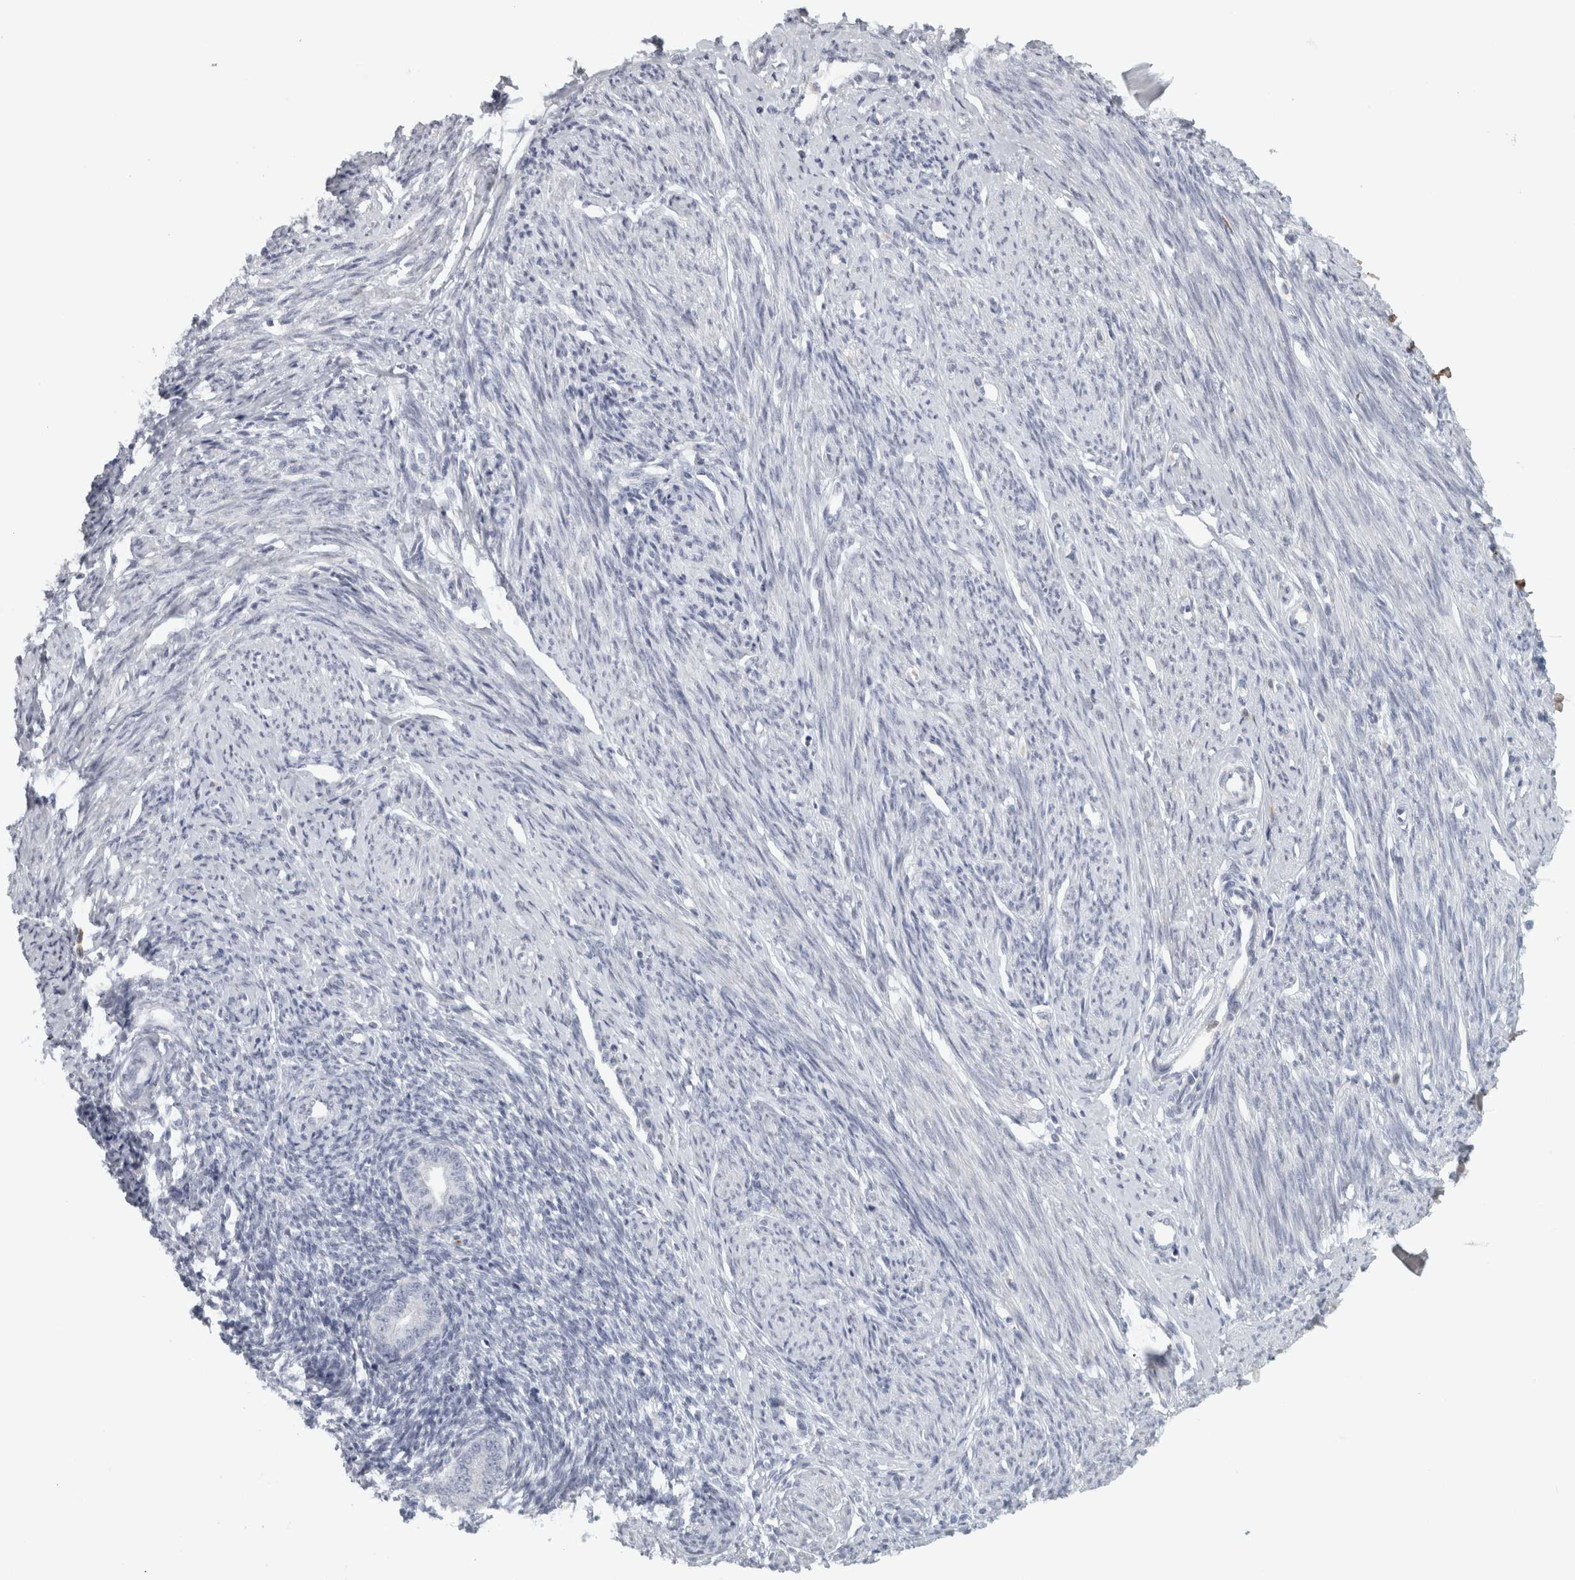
{"staining": {"intensity": "negative", "quantity": "none", "location": "none"}, "tissue": "endometrium", "cell_type": "Cells in endometrial stroma", "image_type": "normal", "snomed": [{"axis": "morphology", "description": "Normal tissue, NOS"}, {"axis": "topography", "description": "Endometrium"}], "caption": "Immunohistochemistry (IHC) image of normal human endometrium stained for a protein (brown), which shows no positivity in cells in endometrial stroma.", "gene": "PTPRN2", "patient": {"sex": "female", "age": 56}}